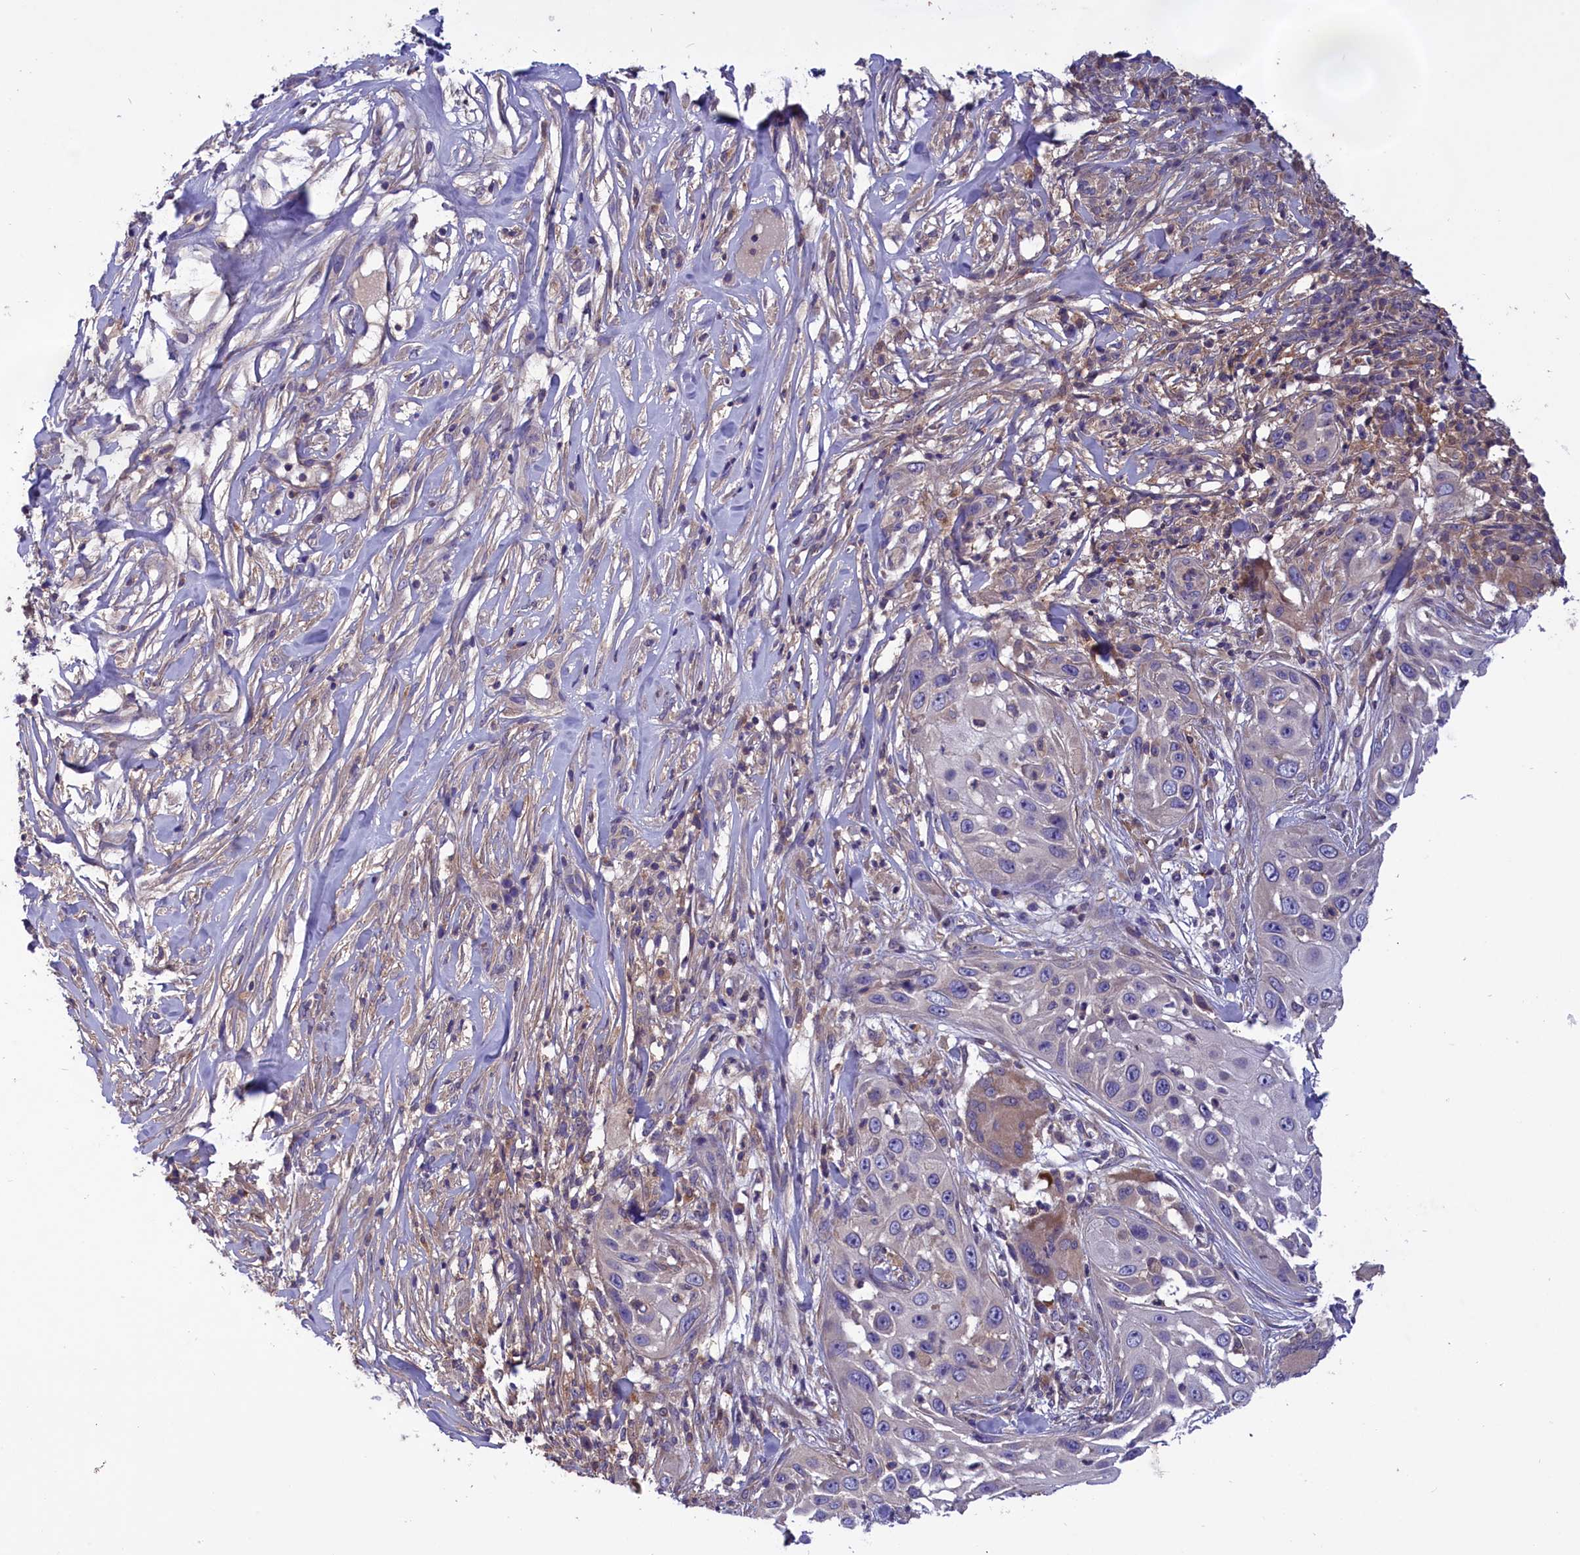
{"staining": {"intensity": "negative", "quantity": "none", "location": "none"}, "tissue": "skin cancer", "cell_type": "Tumor cells", "image_type": "cancer", "snomed": [{"axis": "morphology", "description": "Squamous cell carcinoma, NOS"}, {"axis": "topography", "description": "Skin"}], "caption": "High magnification brightfield microscopy of skin cancer stained with DAB (3,3'-diaminobenzidine) (brown) and counterstained with hematoxylin (blue): tumor cells show no significant positivity.", "gene": "AMDHD2", "patient": {"sex": "female", "age": 44}}